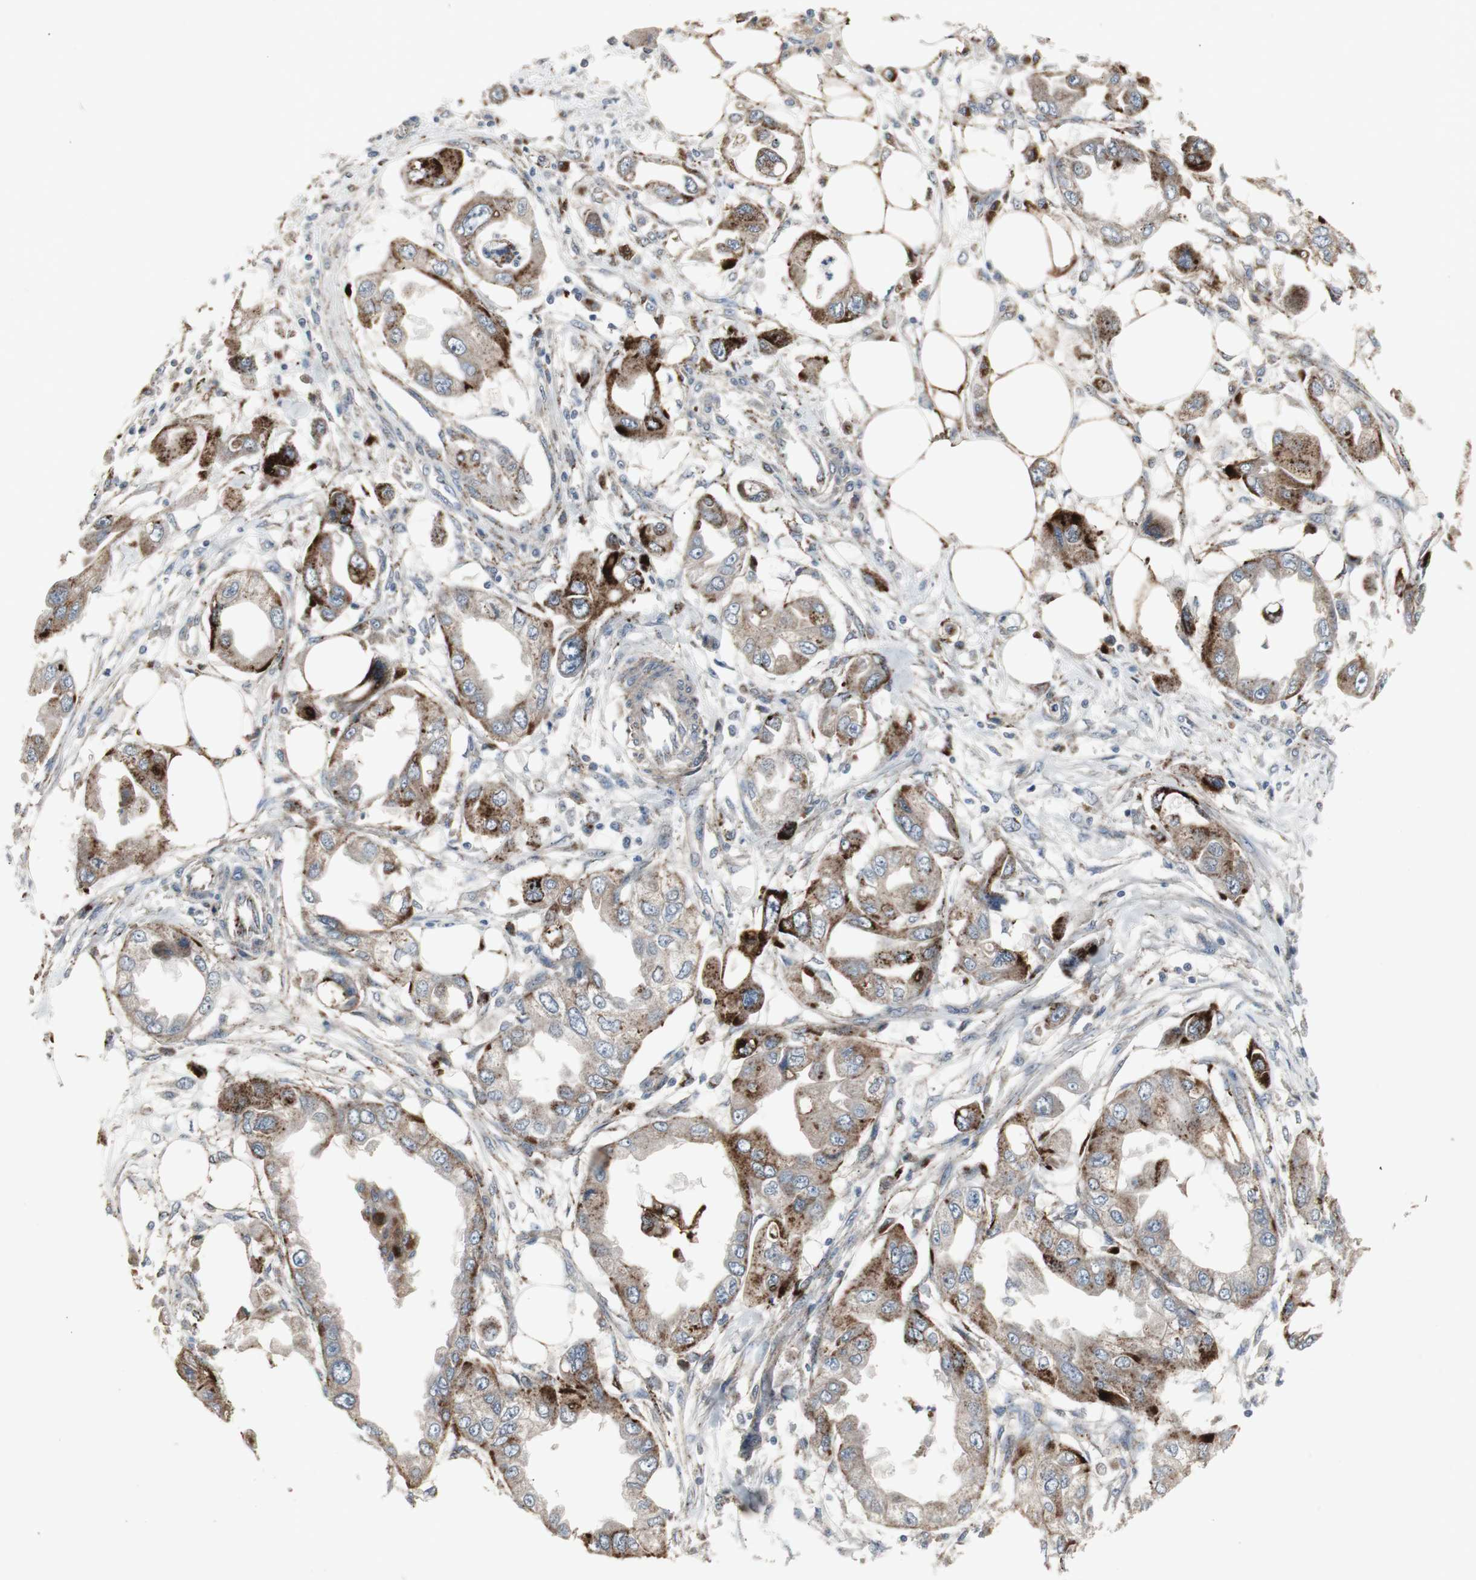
{"staining": {"intensity": "strong", "quantity": ">75%", "location": "cytoplasmic/membranous"}, "tissue": "endometrial cancer", "cell_type": "Tumor cells", "image_type": "cancer", "snomed": [{"axis": "morphology", "description": "Adenocarcinoma, NOS"}, {"axis": "topography", "description": "Endometrium"}], "caption": "Human endometrial adenocarcinoma stained with a protein marker exhibits strong staining in tumor cells.", "gene": "GBA1", "patient": {"sex": "female", "age": 67}}